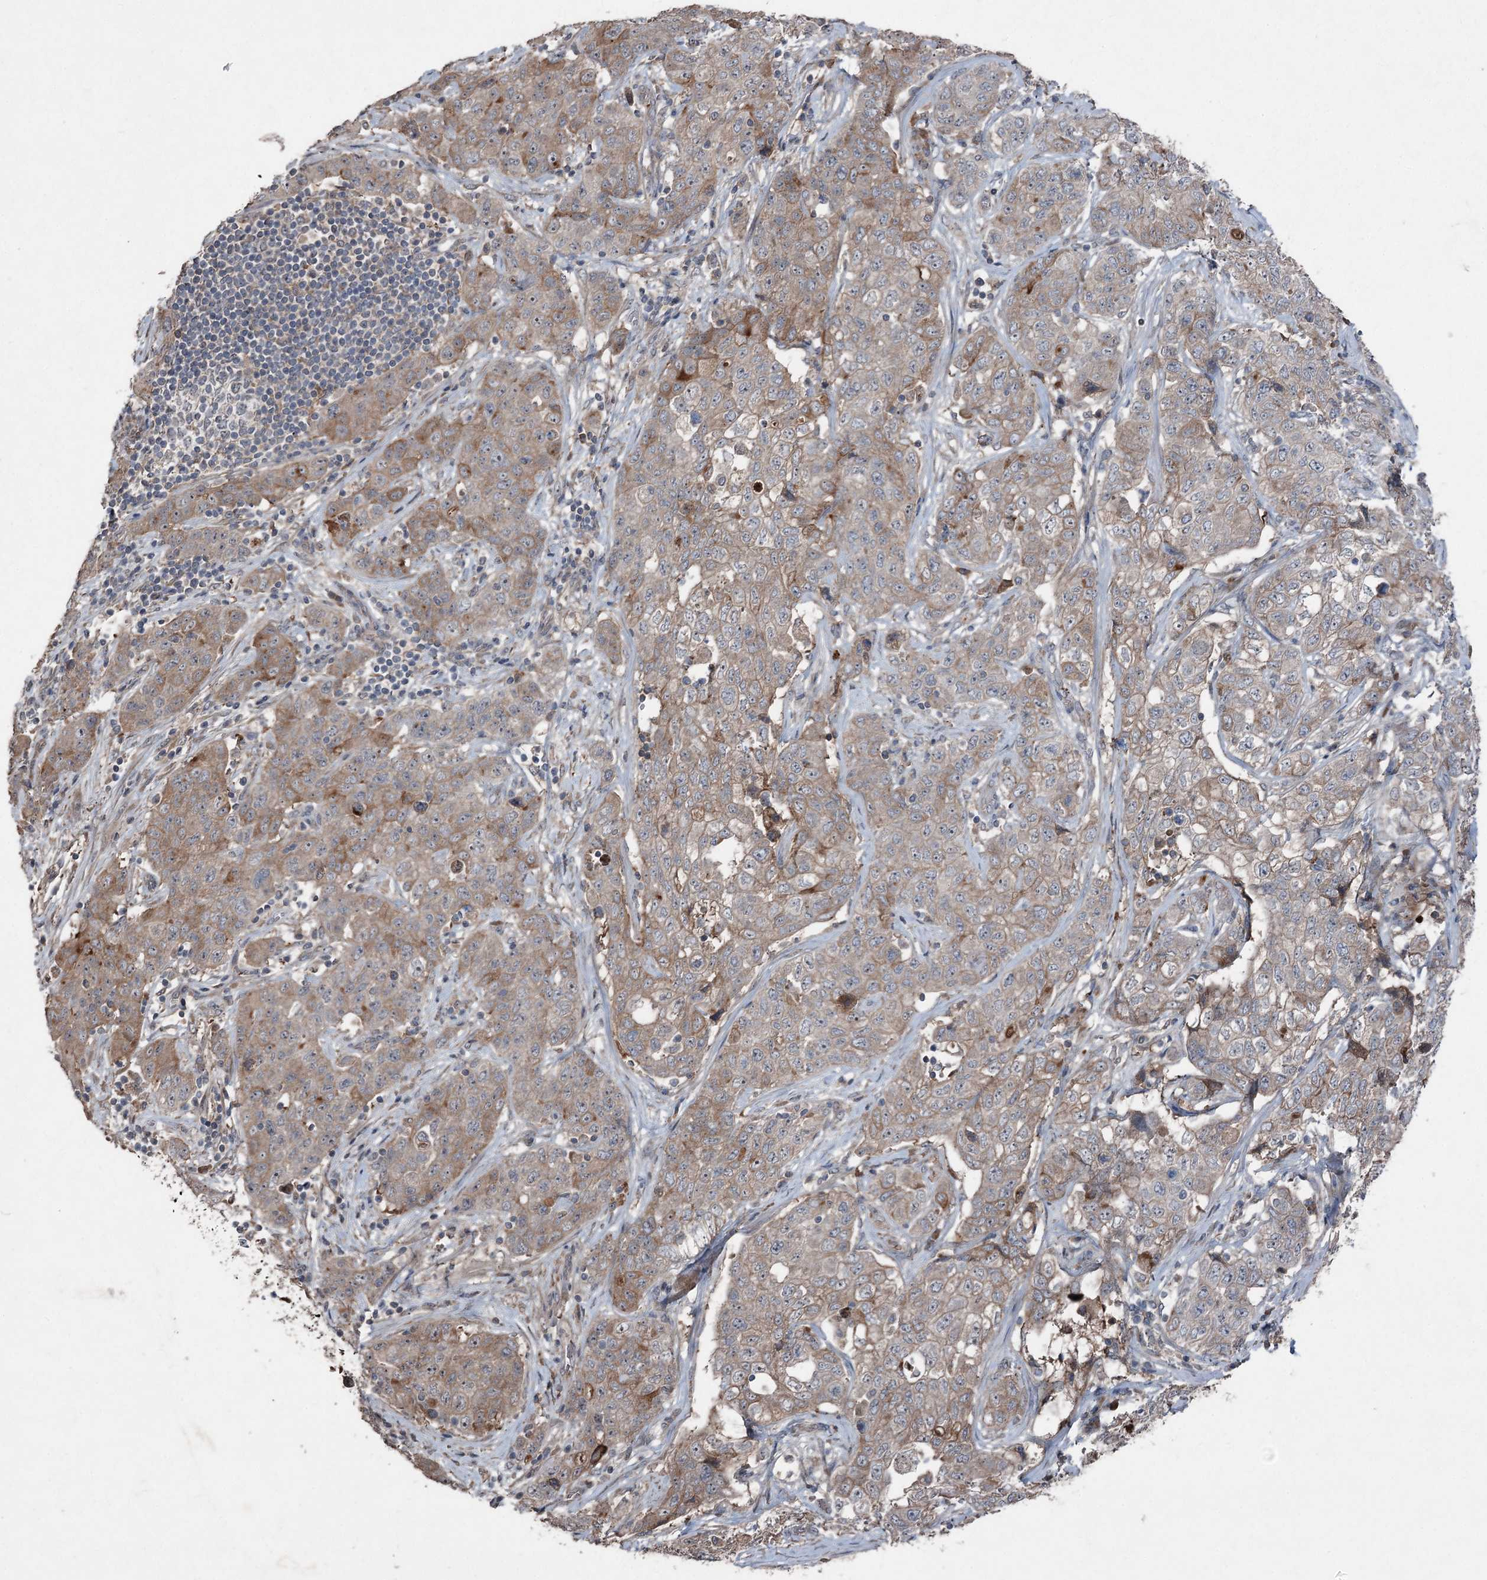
{"staining": {"intensity": "weak", "quantity": ">75%", "location": "cytoplasmic/membranous"}, "tissue": "stomach cancer", "cell_type": "Tumor cells", "image_type": "cancer", "snomed": [{"axis": "morphology", "description": "Normal tissue, NOS"}, {"axis": "morphology", "description": "Adenocarcinoma, NOS"}, {"axis": "topography", "description": "Lymph node"}, {"axis": "topography", "description": "Stomach"}], "caption": "Adenocarcinoma (stomach) was stained to show a protein in brown. There is low levels of weak cytoplasmic/membranous positivity in approximately >75% of tumor cells.", "gene": "MAPK8IP2", "patient": {"sex": "male", "age": 48}}